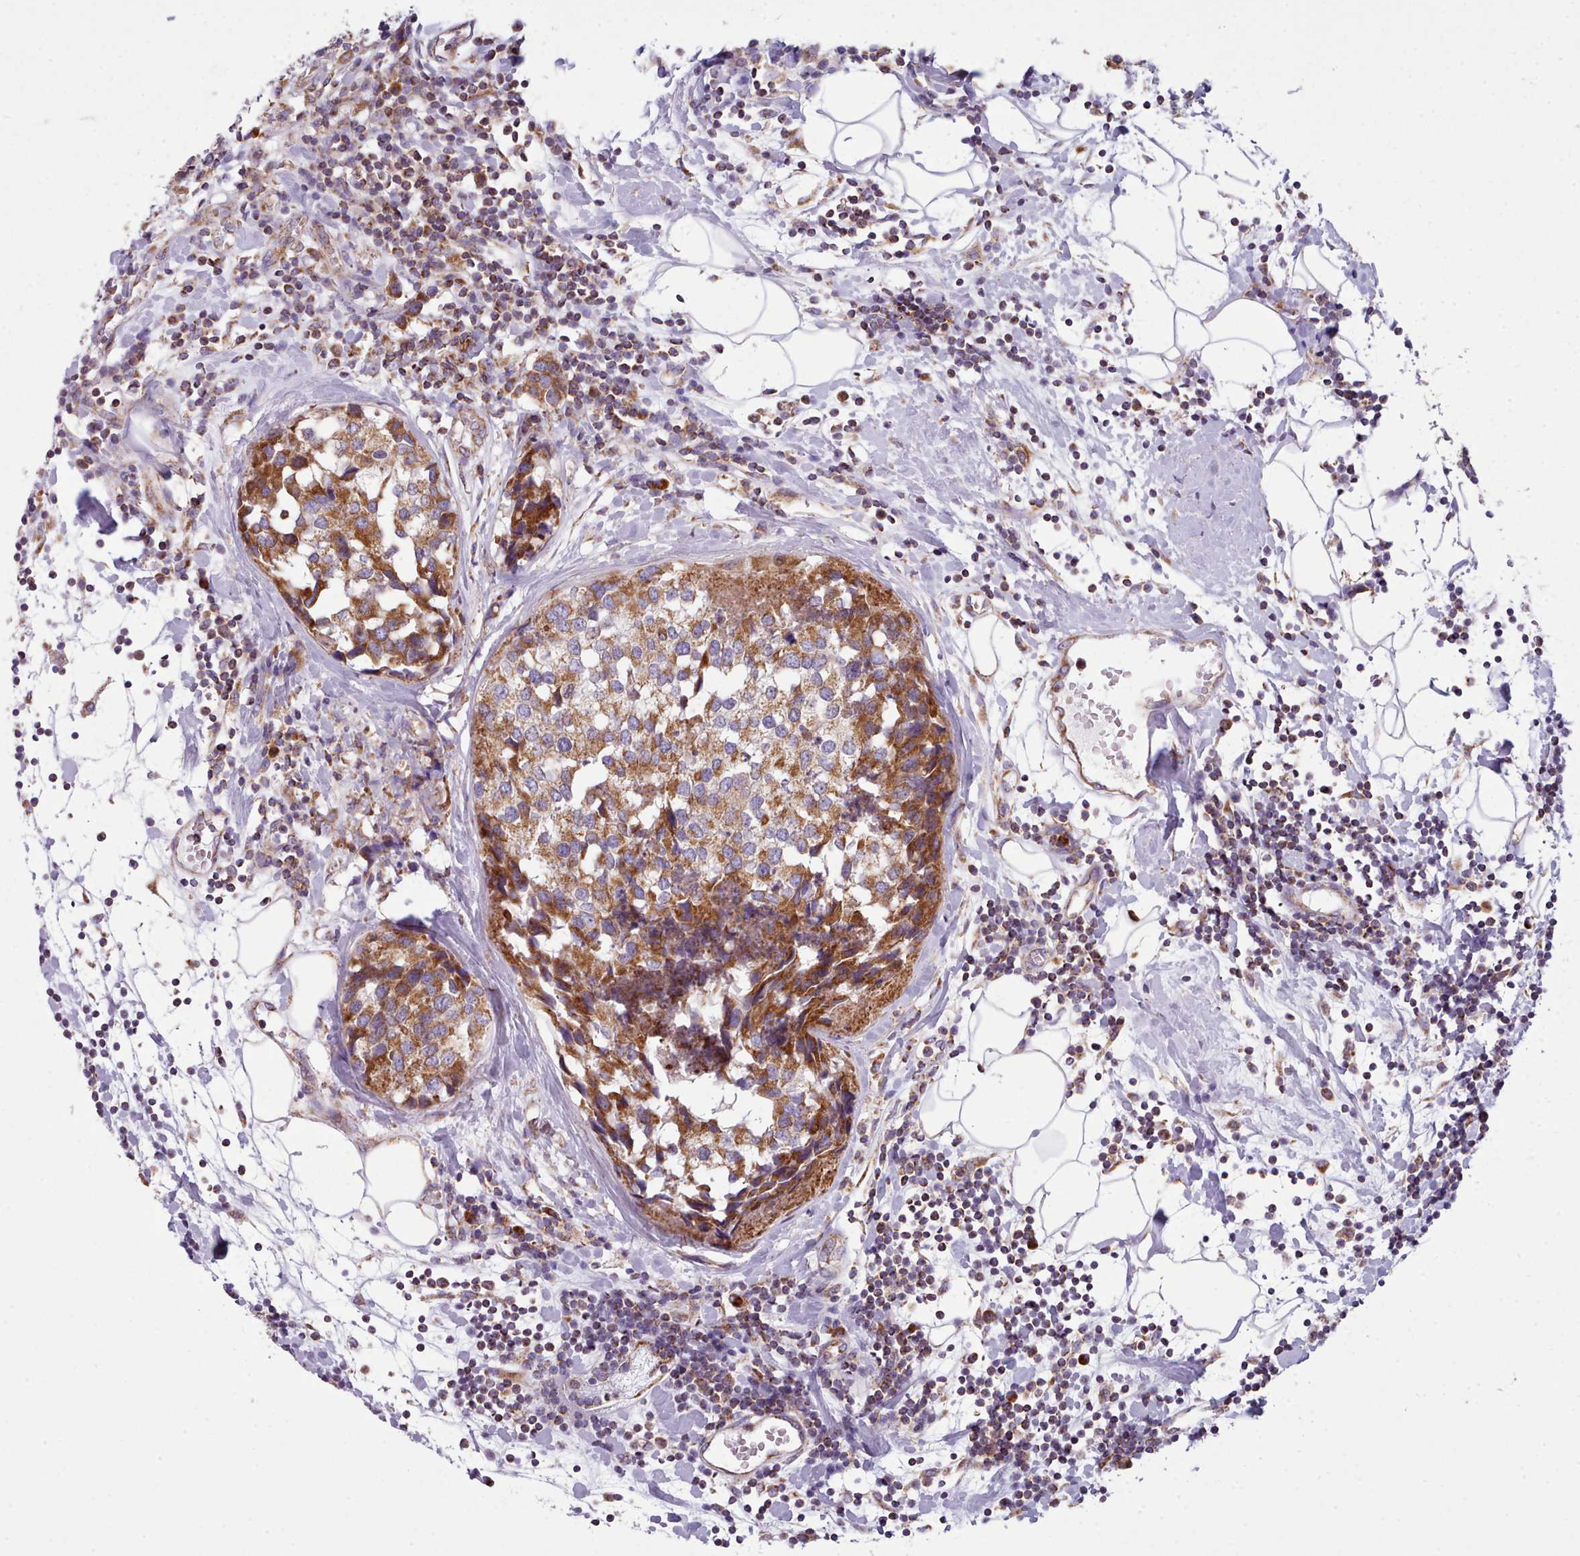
{"staining": {"intensity": "strong", "quantity": ">75%", "location": "cytoplasmic/membranous"}, "tissue": "breast cancer", "cell_type": "Tumor cells", "image_type": "cancer", "snomed": [{"axis": "morphology", "description": "Lobular carcinoma"}, {"axis": "topography", "description": "Breast"}], "caption": "Immunohistochemical staining of human breast cancer displays high levels of strong cytoplasmic/membranous protein expression in approximately >75% of tumor cells.", "gene": "SRP54", "patient": {"sex": "female", "age": 59}}